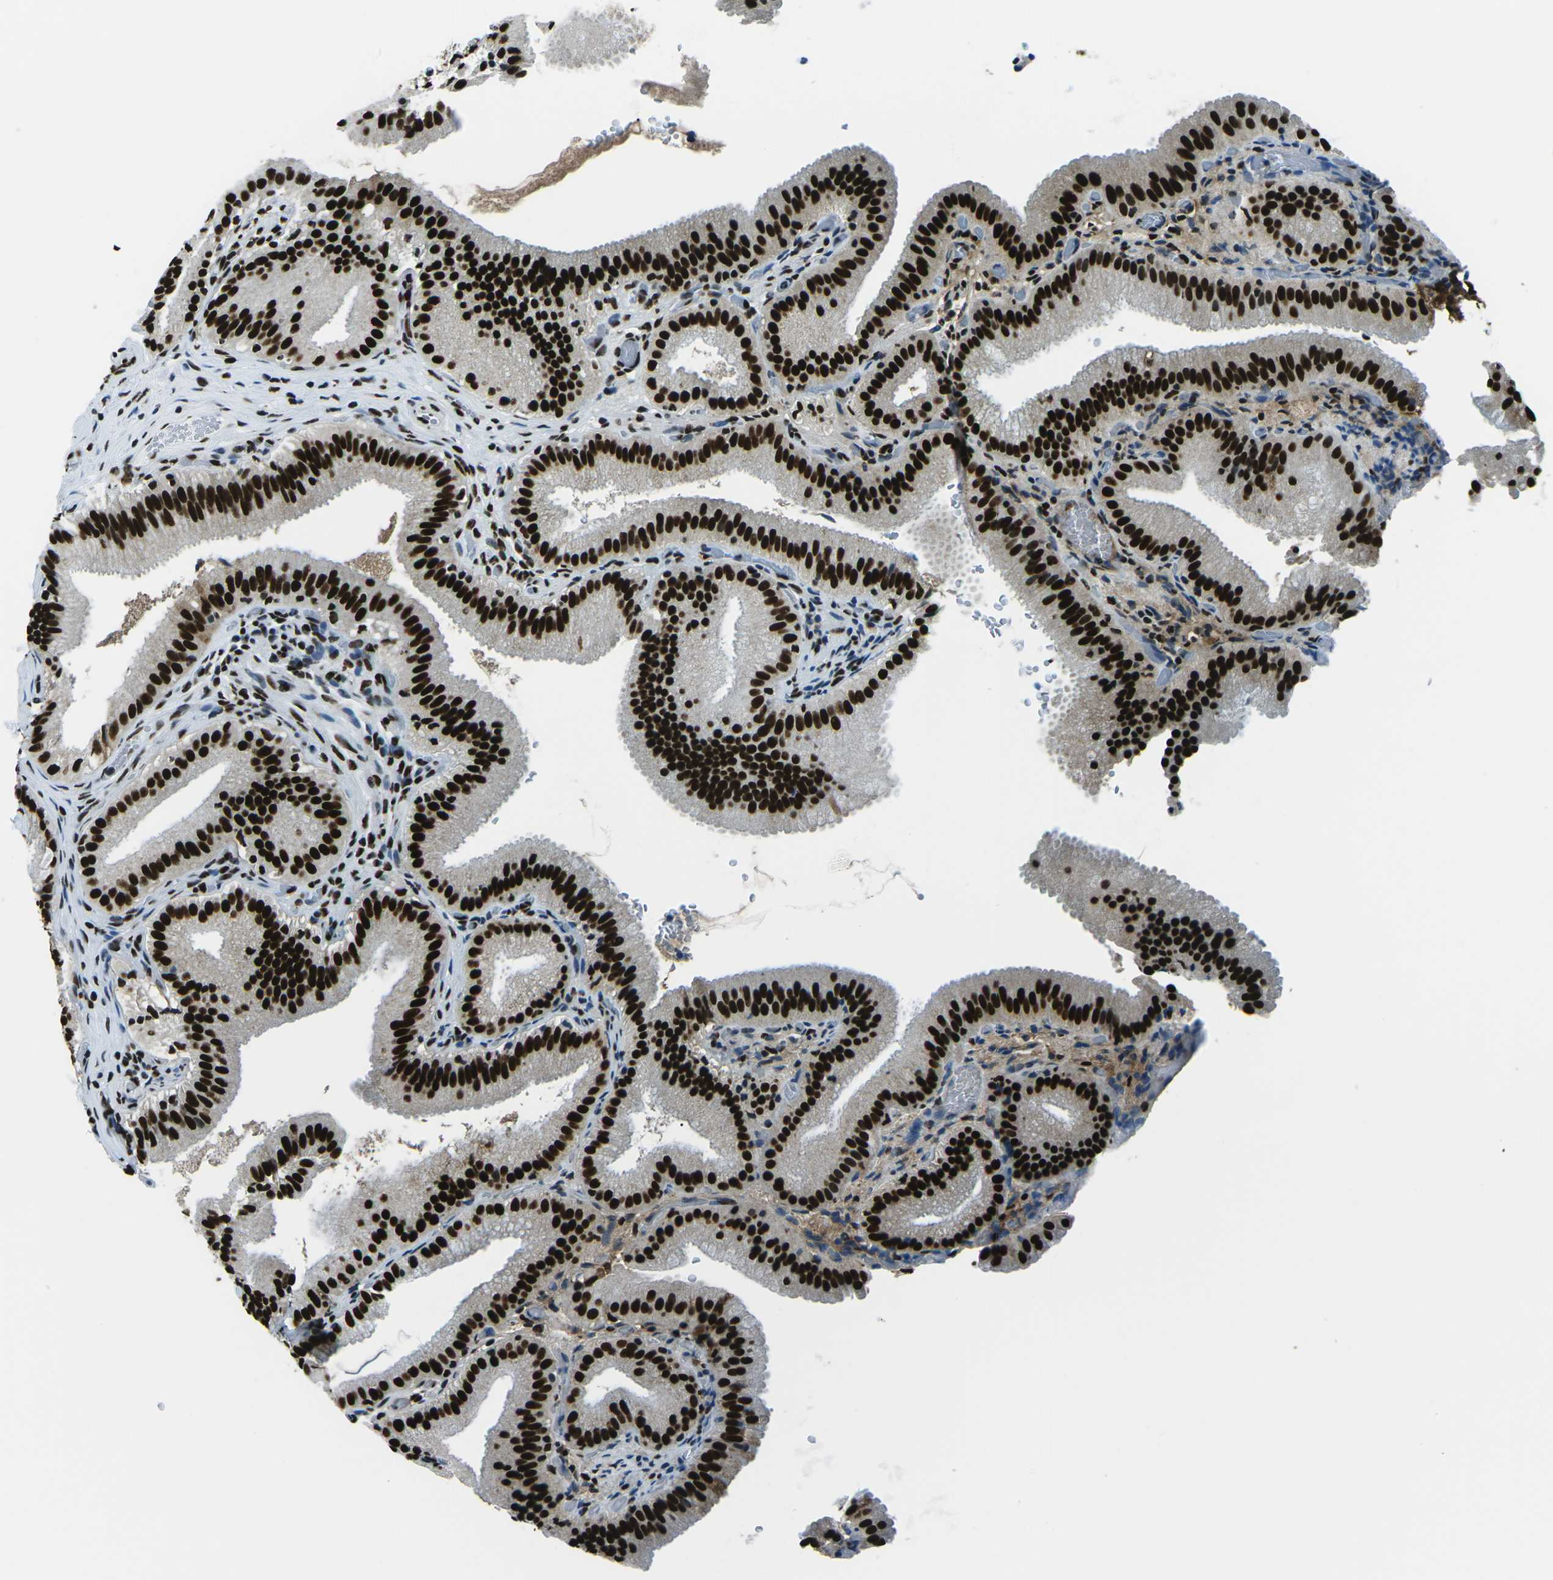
{"staining": {"intensity": "strong", "quantity": ">75%", "location": "nuclear"}, "tissue": "gallbladder", "cell_type": "Glandular cells", "image_type": "normal", "snomed": [{"axis": "morphology", "description": "Normal tissue, NOS"}, {"axis": "topography", "description": "Gallbladder"}], "caption": "Immunohistochemistry (IHC) image of normal gallbladder: gallbladder stained using immunohistochemistry (IHC) demonstrates high levels of strong protein expression localized specifically in the nuclear of glandular cells, appearing as a nuclear brown color.", "gene": "HNRNPL", "patient": {"sex": "male", "age": 54}}